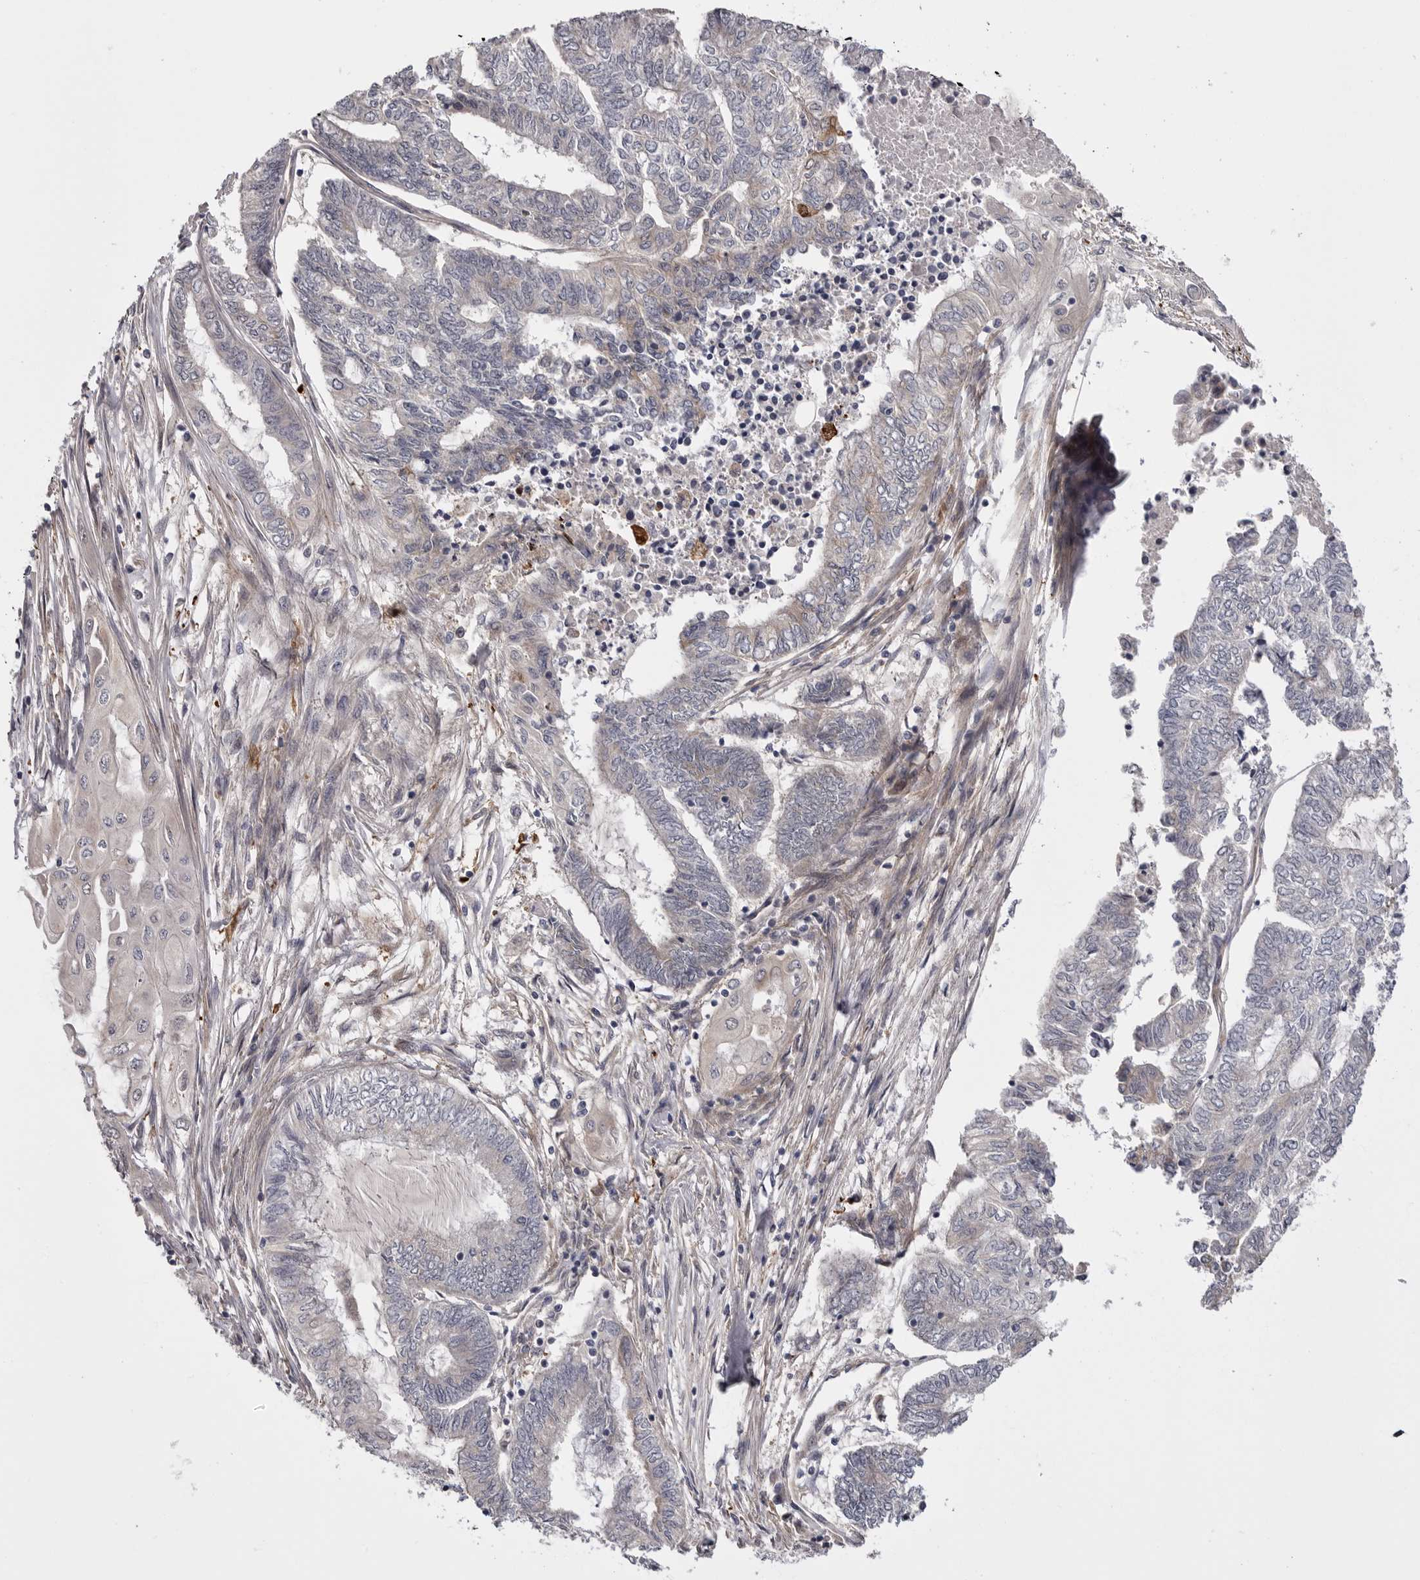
{"staining": {"intensity": "negative", "quantity": "none", "location": "none"}, "tissue": "endometrial cancer", "cell_type": "Tumor cells", "image_type": "cancer", "snomed": [{"axis": "morphology", "description": "Adenocarcinoma, NOS"}, {"axis": "topography", "description": "Uterus"}, {"axis": "topography", "description": "Endometrium"}], "caption": "High magnification brightfield microscopy of endometrial cancer (adenocarcinoma) stained with DAB (3,3'-diaminobenzidine) (brown) and counterstained with hematoxylin (blue): tumor cells show no significant expression. Brightfield microscopy of immunohistochemistry (IHC) stained with DAB (brown) and hematoxylin (blue), captured at high magnification.", "gene": "OSBPL9", "patient": {"sex": "female", "age": 70}}